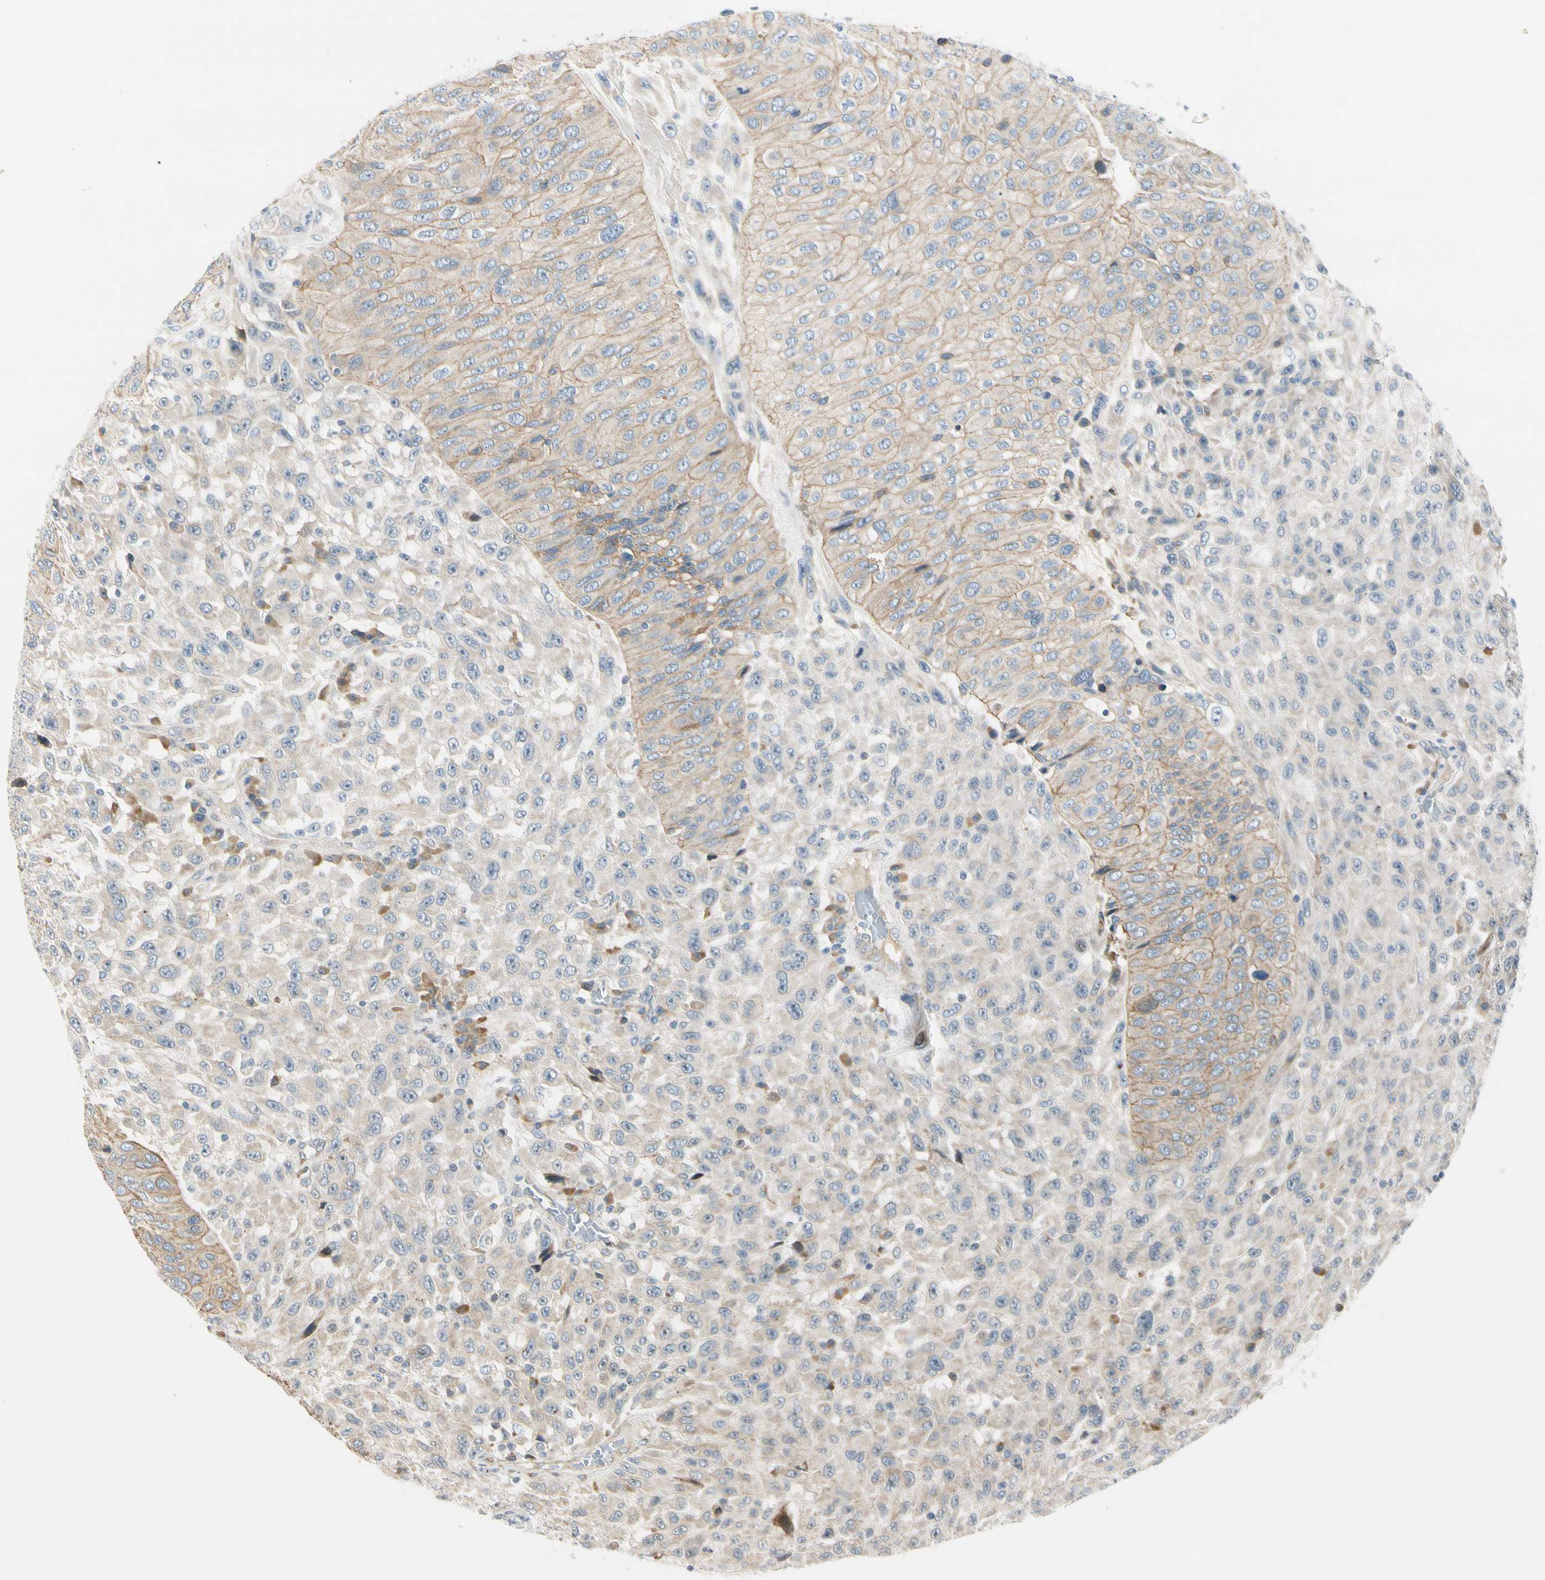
{"staining": {"intensity": "moderate", "quantity": "<25%", "location": "cytoplasmic/membranous"}, "tissue": "urothelial cancer", "cell_type": "Tumor cells", "image_type": "cancer", "snomed": [{"axis": "morphology", "description": "Urothelial carcinoma, High grade"}, {"axis": "topography", "description": "Urinary bladder"}], "caption": "Protein staining of urothelial cancer tissue shows moderate cytoplasmic/membranous positivity in approximately <25% of tumor cells.", "gene": "NPDC1", "patient": {"sex": "male", "age": 66}}